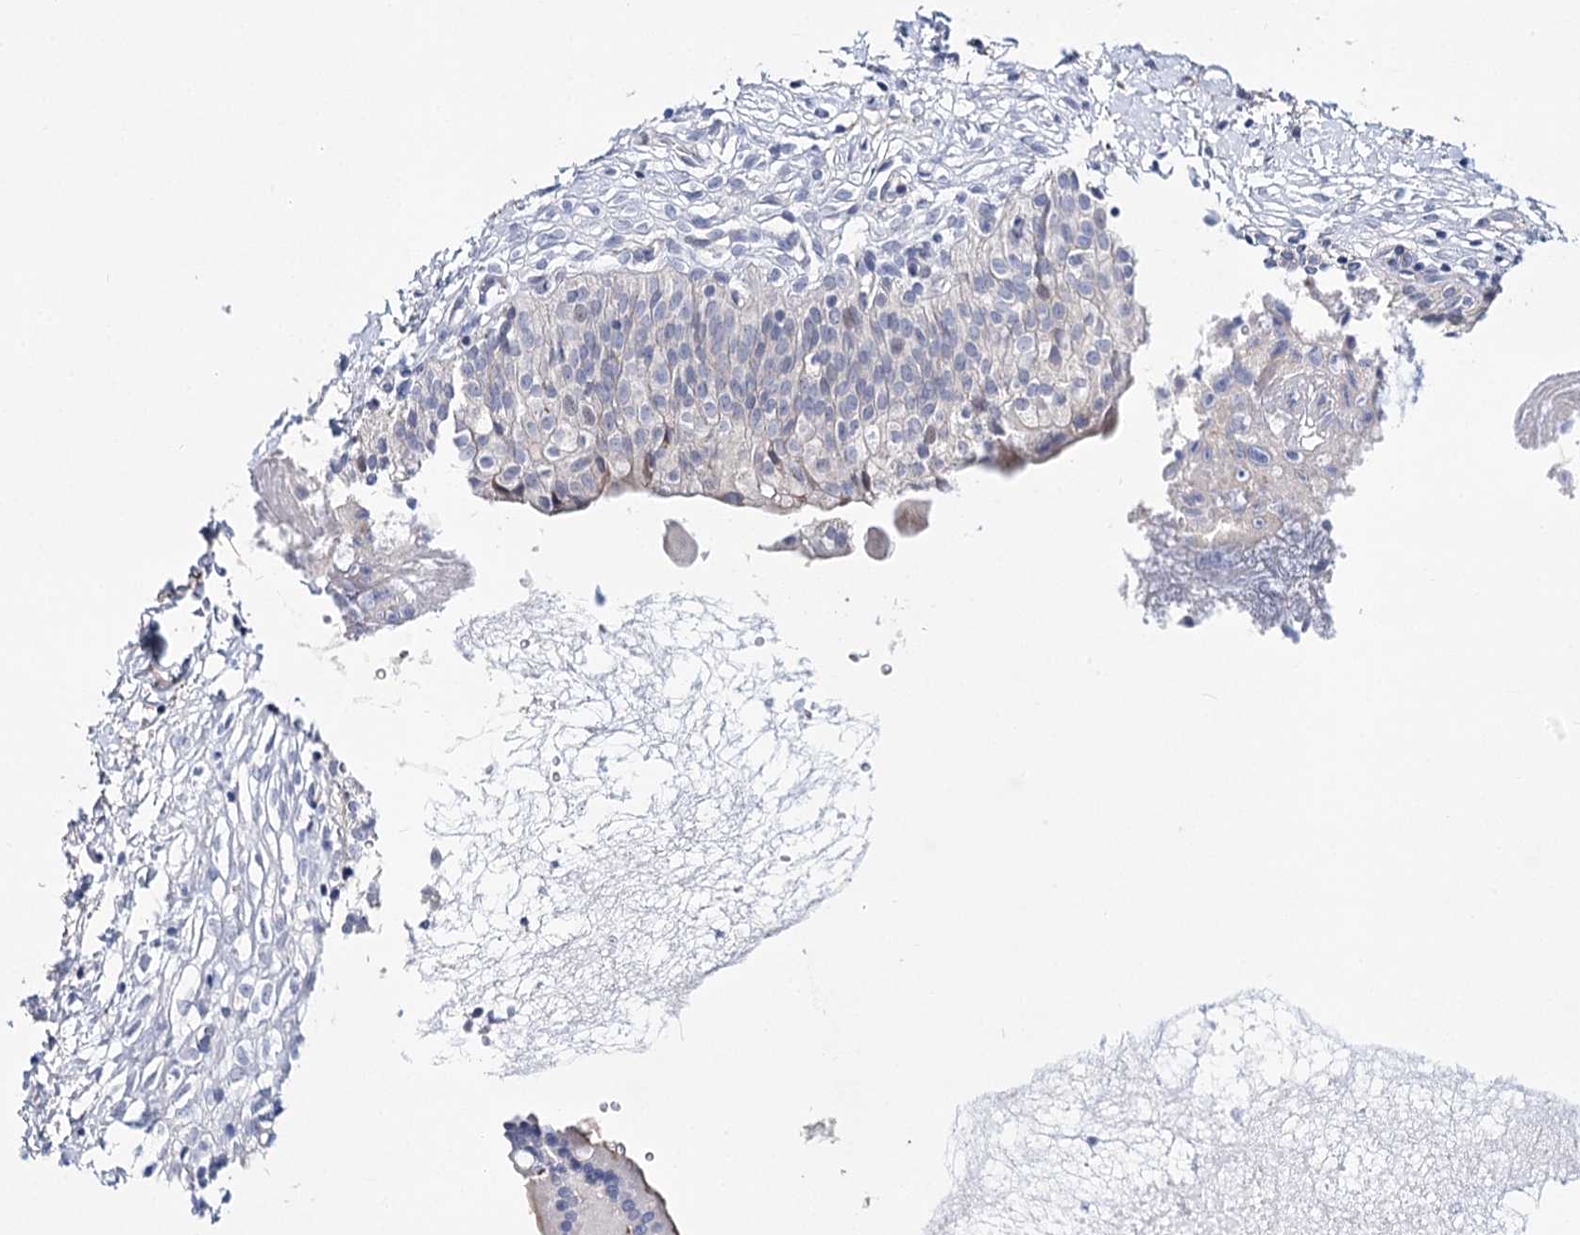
{"staining": {"intensity": "negative", "quantity": "none", "location": "none"}, "tissue": "urinary bladder", "cell_type": "Urothelial cells", "image_type": "normal", "snomed": [{"axis": "morphology", "description": "Normal tissue, NOS"}, {"axis": "topography", "description": "Urinary bladder"}], "caption": "High power microscopy photomicrograph of an immunohistochemistry image of benign urinary bladder, revealing no significant positivity in urothelial cells.", "gene": "TEX12", "patient": {"sex": "male", "age": 55}}